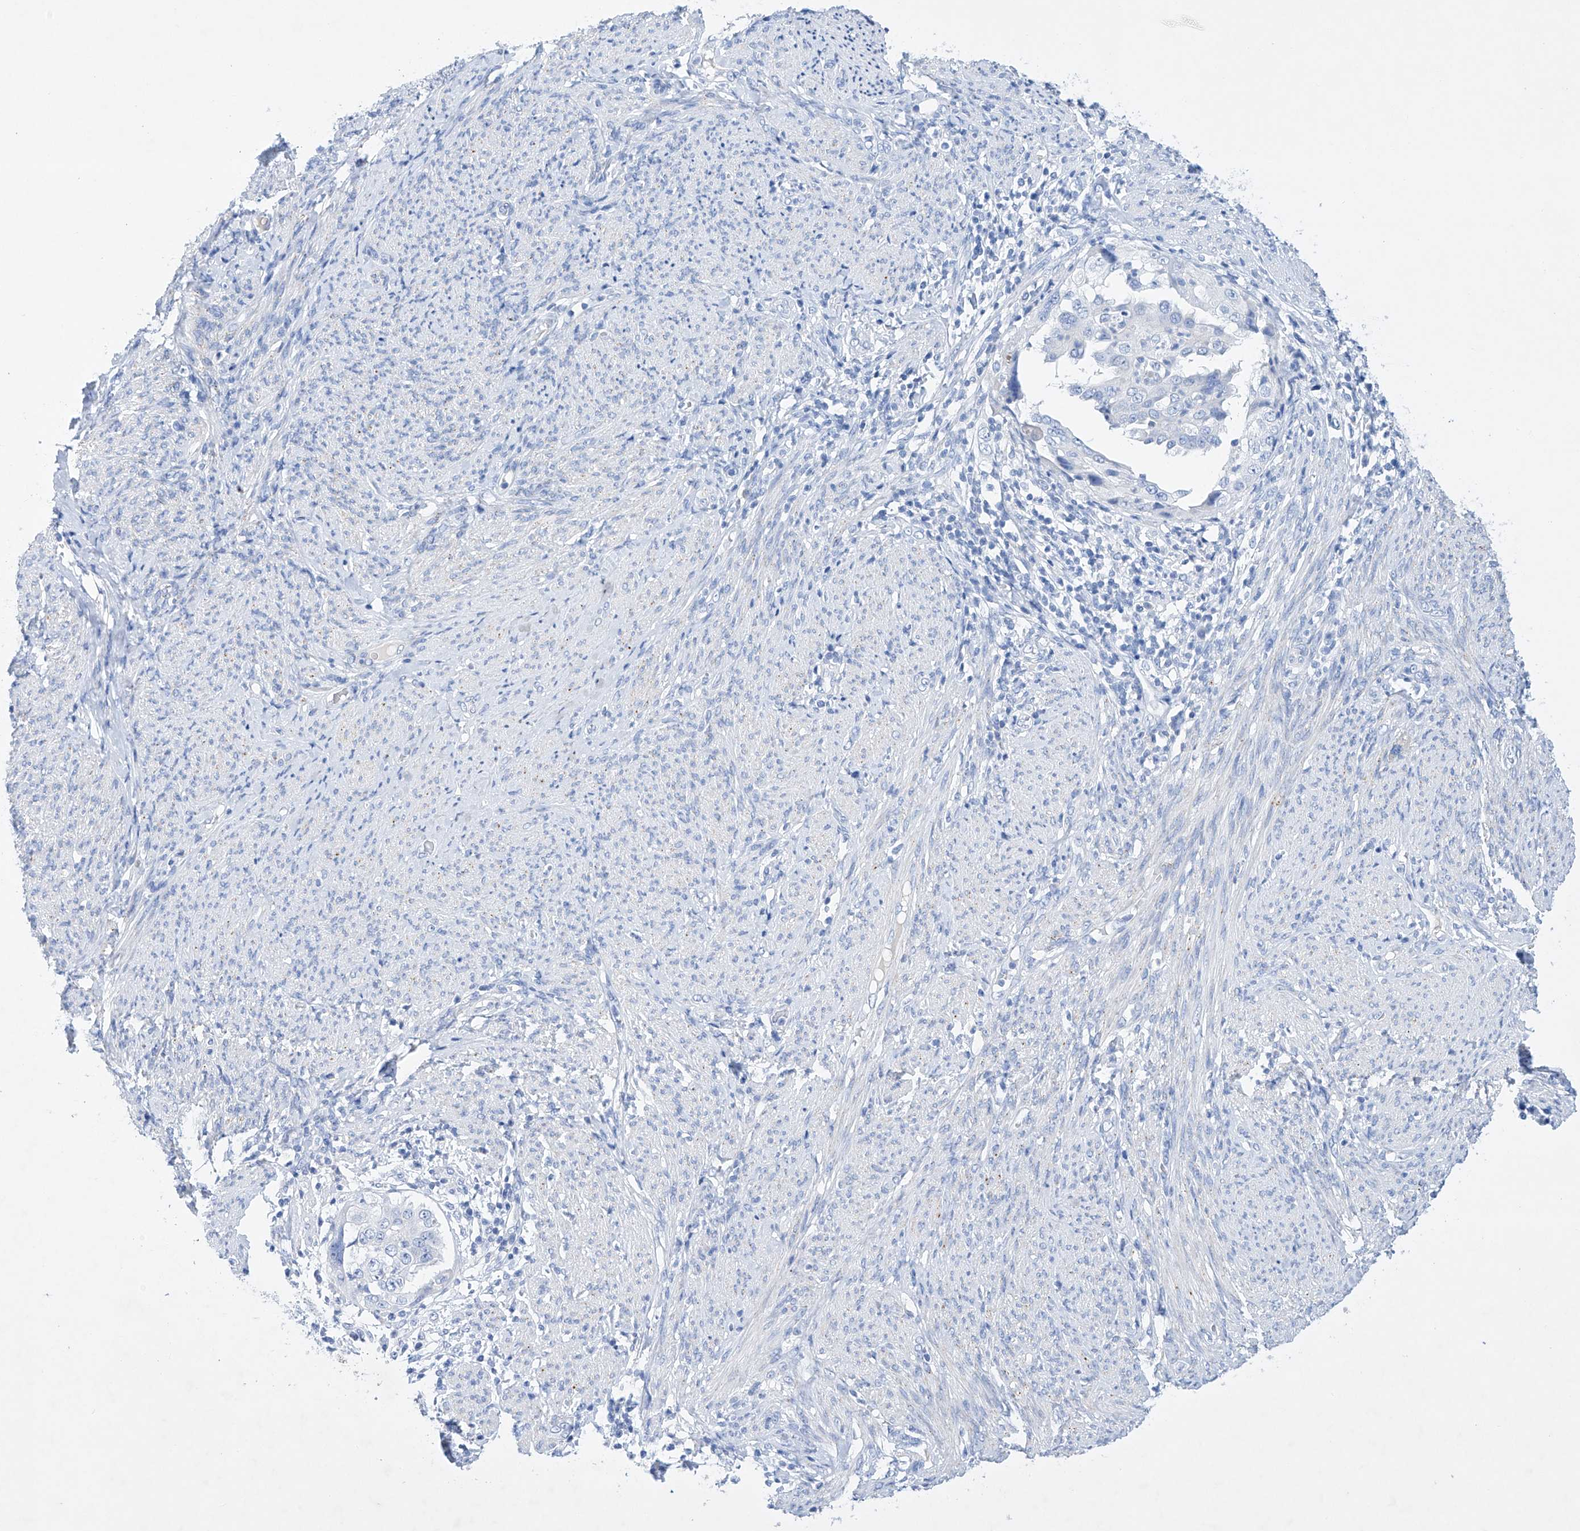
{"staining": {"intensity": "negative", "quantity": "none", "location": "none"}, "tissue": "endometrial cancer", "cell_type": "Tumor cells", "image_type": "cancer", "snomed": [{"axis": "morphology", "description": "Adenocarcinoma, NOS"}, {"axis": "topography", "description": "Endometrium"}], "caption": "Immunohistochemistry of adenocarcinoma (endometrial) exhibits no positivity in tumor cells.", "gene": "LURAP1", "patient": {"sex": "female", "age": 85}}